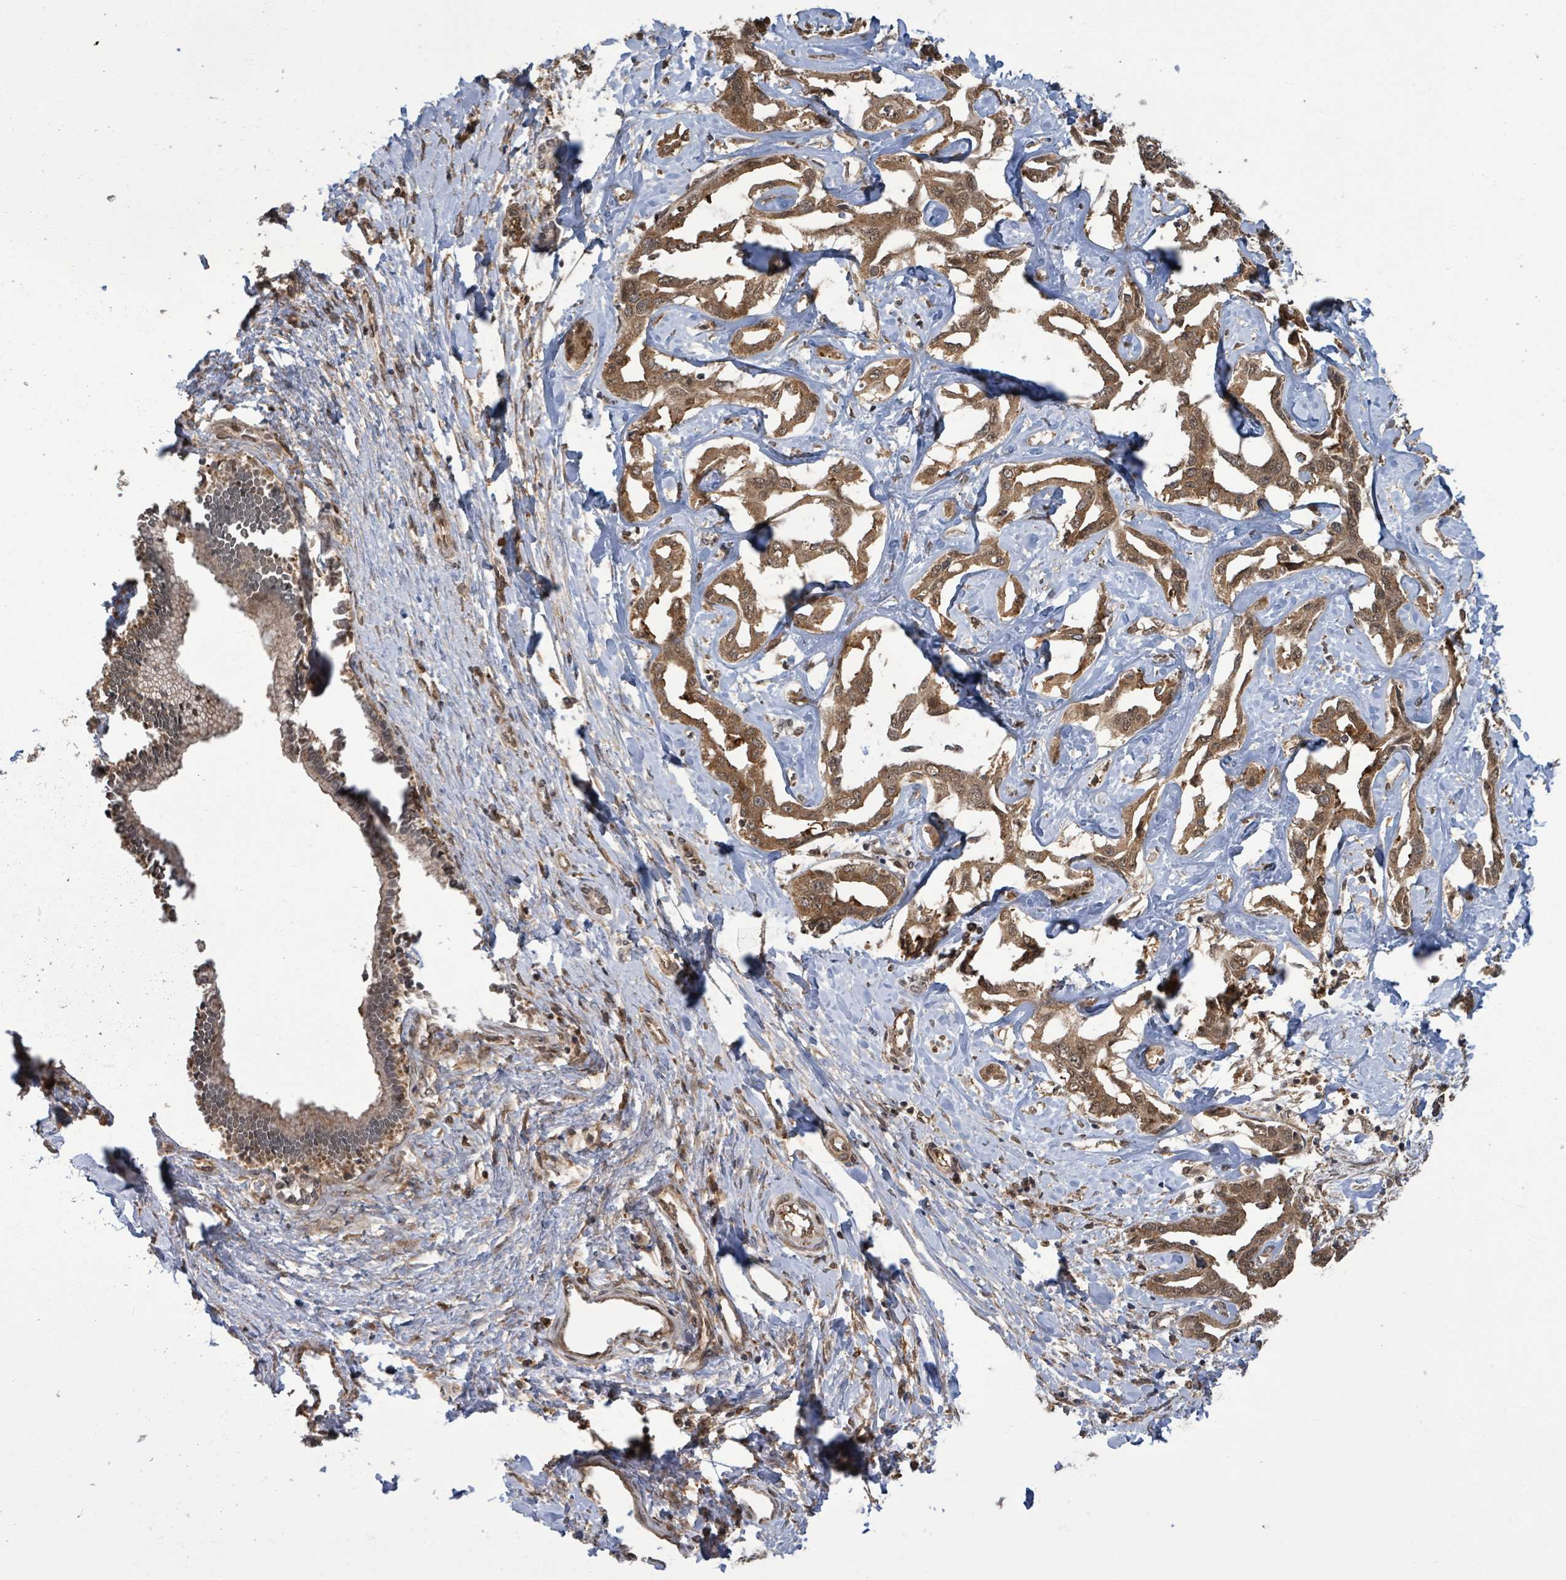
{"staining": {"intensity": "moderate", "quantity": ">75%", "location": "cytoplasmic/membranous,nuclear"}, "tissue": "liver cancer", "cell_type": "Tumor cells", "image_type": "cancer", "snomed": [{"axis": "morphology", "description": "Cholangiocarcinoma"}, {"axis": "topography", "description": "Liver"}], "caption": "Immunohistochemistry histopathology image of human liver cancer (cholangiocarcinoma) stained for a protein (brown), which displays medium levels of moderate cytoplasmic/membranous and nuclear expression in approximately >75% of tumor cells.", "gene": "KLC1", "patient": {"sex": "male", "age": 59}}